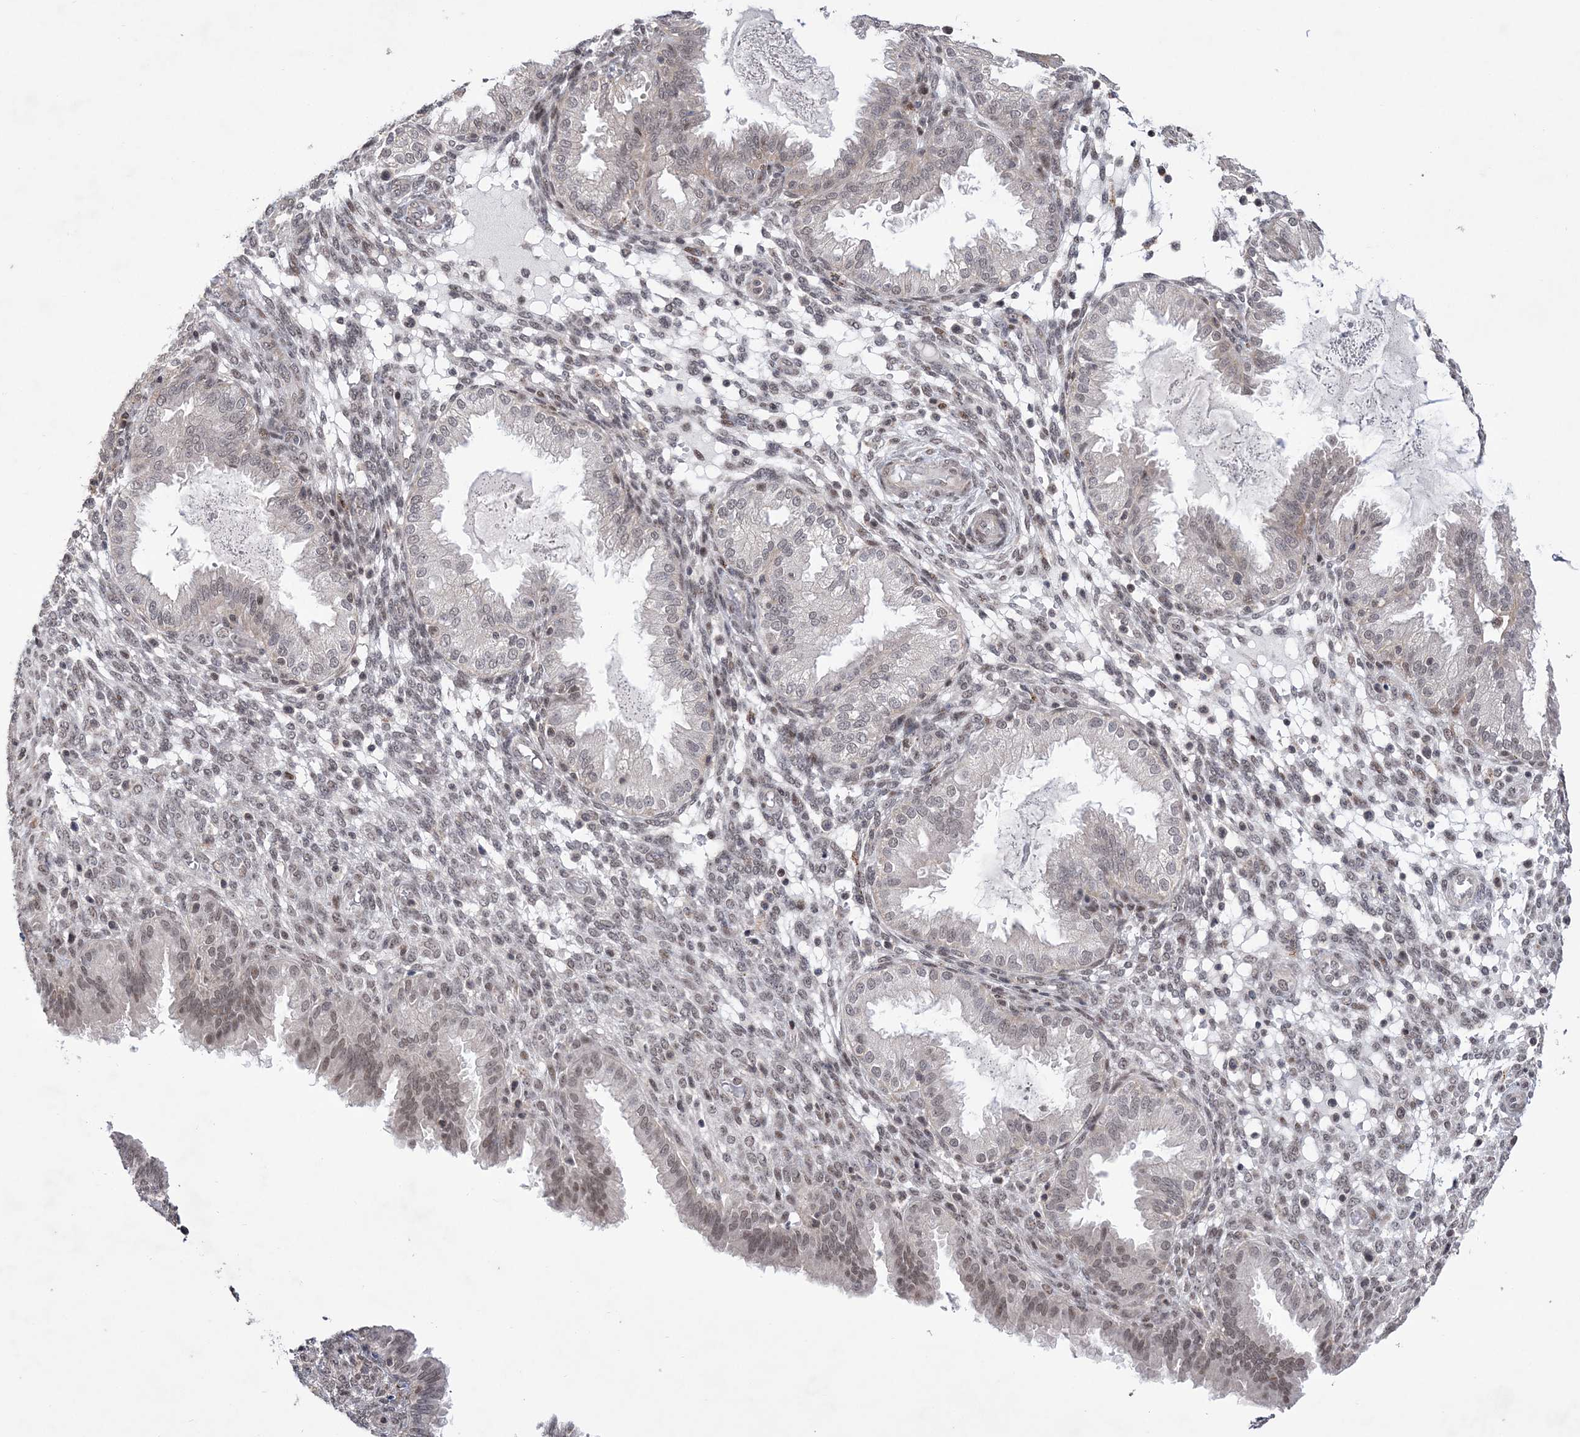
{"staining": {"intensity": "weak", "quantity": "25%-75%", "location": "nuclear"}, "tissue": "endometrium", "cell_type": "Cells in endometrial stroma", "image_type": "normal", "snomed": [{"axis": "morphology", "description": "Normal tissue, NOS"}, {"axis": "topography", "description": "Endometrium"}], "caption": "Protein staining displays weak nuclear staining in about 25%-75% of cells in endometrial stroma in unremarkable endometrium.", "gene": "BOD1L1", "patient": {"sex": "female", "age": 33}}